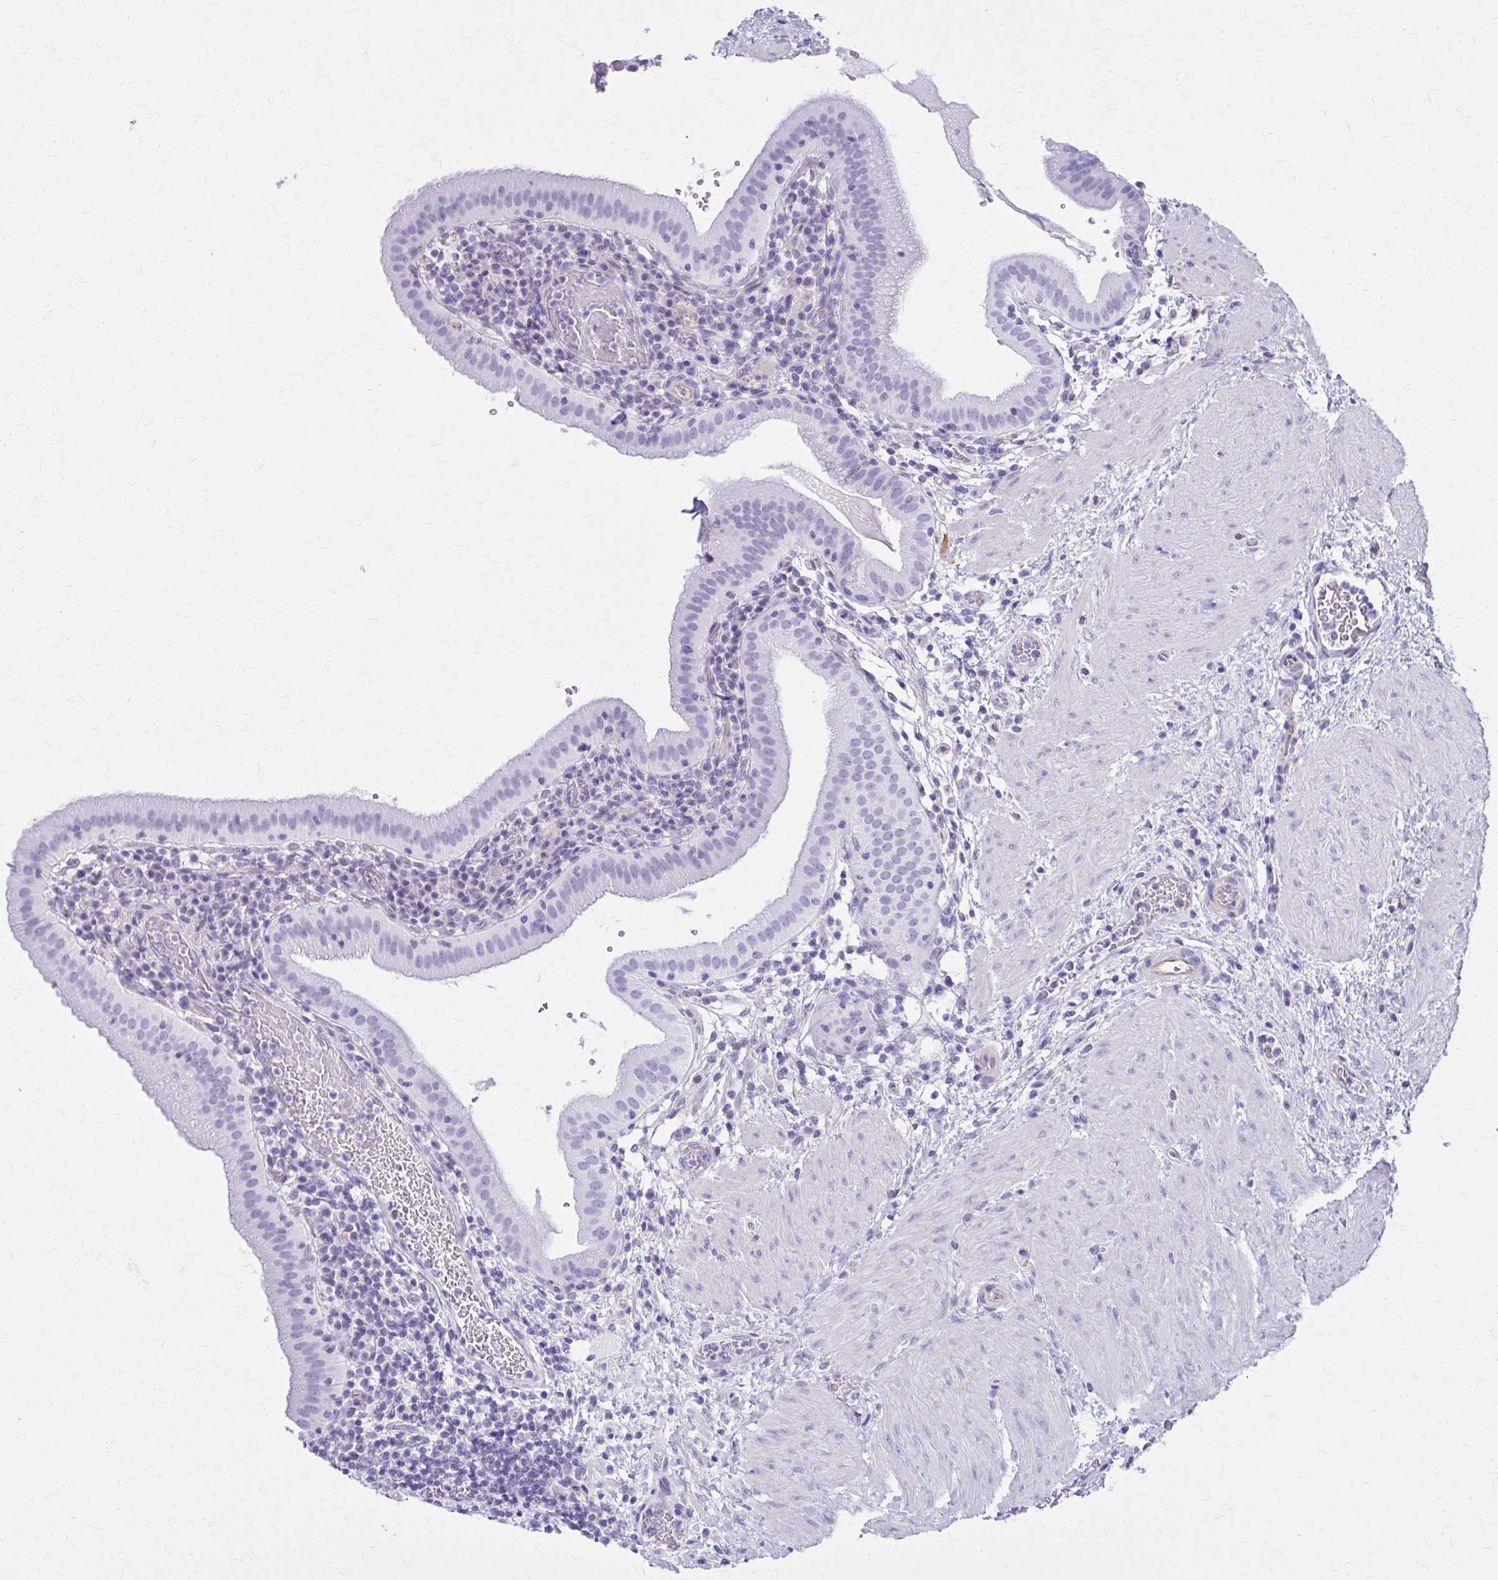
{"staining": {"intensity": "negative", "quantity": "none", "location": "none"}, "tissue": "gallbladder", "cell_type": "Glandular cells", "image_type": "normal", "snomed": [{"axis": "morphology", "description": "Normal tissue, NOS"}, {"axis": "topography", "description": "Gallbladder"}], "caption": "A photomicrograph of gallbladder stained for a protein shows no brown staining in glandular cells. Nuclei are stained in blue.", "gene": "GFAP", "patient": {"sex": "male", "age": 26}}